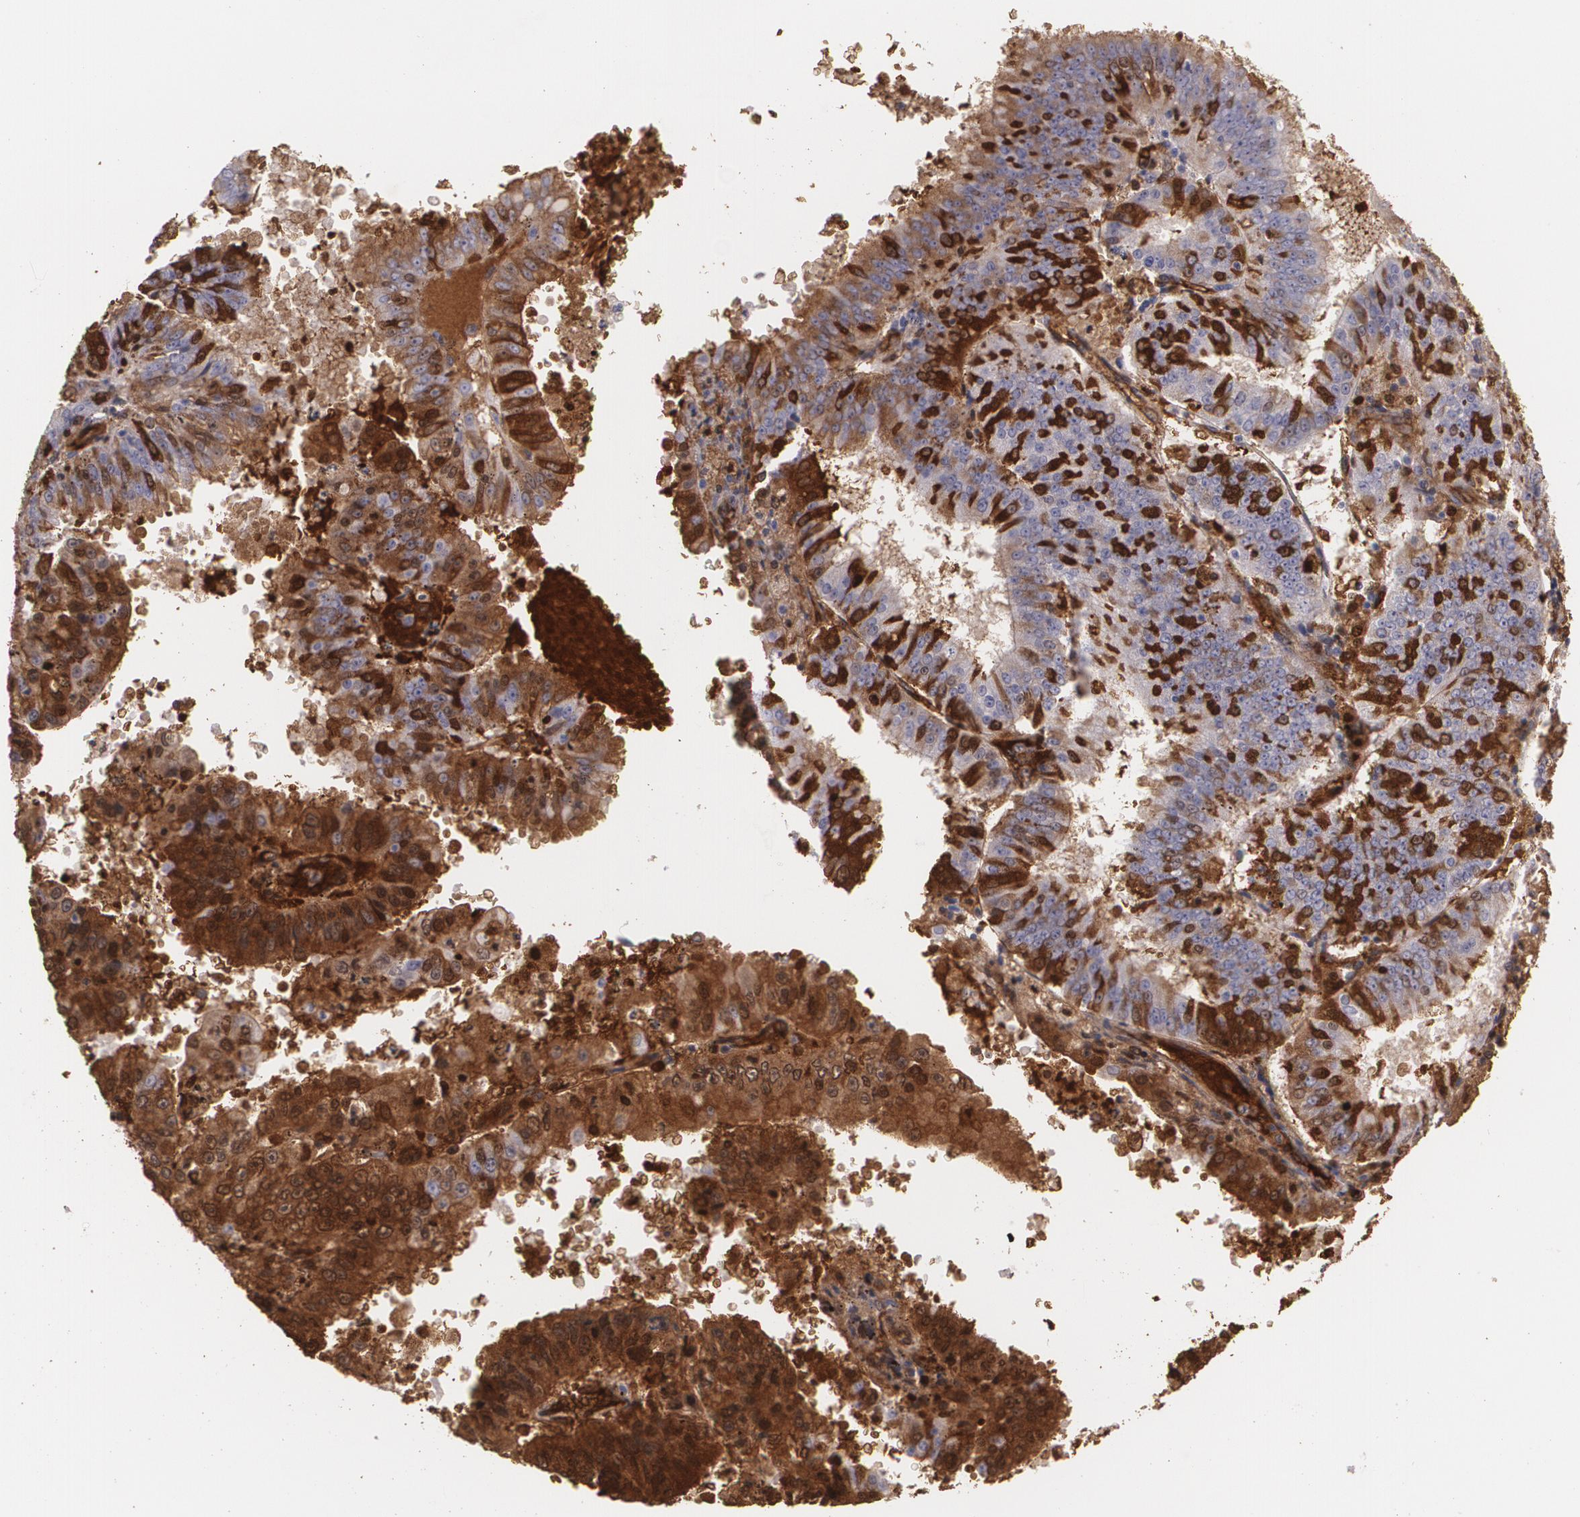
{"staining": {"intensity": "strong", "quantity": ">75%", "location": "cytoplasmic/membranous"}, "tissue": "endometrial cancer", "cell_type": "Tumor cells", "image_type": "cancer", "snomed": [{"axis": "morphology", "description": "Adenocarcinoma, NOS"}, {"axis": "topography", "description": "Endometrium"}], "caption": "High-magnification brightfield microscopy of adenocarcinoma (endometrial) stained with DAB (3,3'-diaminobenzidine) (brown) and counterstained with hematoxylin (blue). tumor cells exhibit strong cytoplasmic/membranous positivity is seen in about>75% of cells.", "gene": "ACE", "patient": {"sex": "female", "age": 66}}